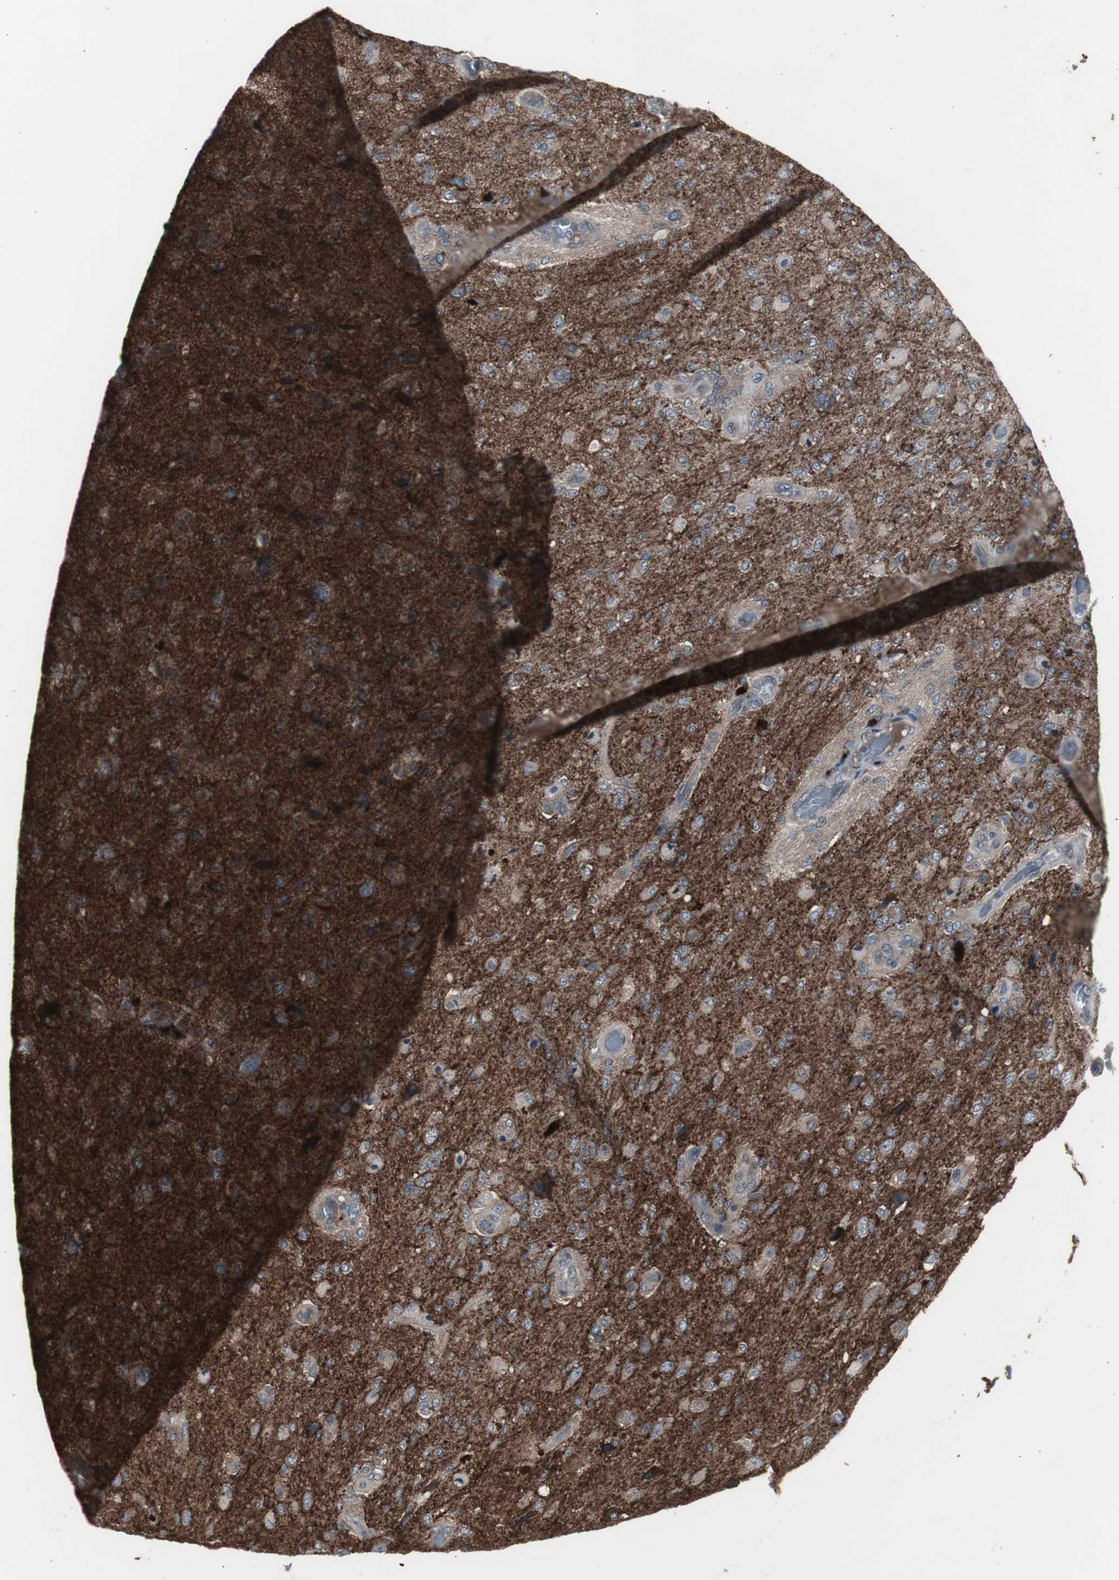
{"staining": {"intensity": "weak", "quantity": "<25%", "location": "cytoplasmic/membranous"}, "tissue": "glioma", "cell_type": "Tumor cells", "image_type": "cancer", "snomed": [{"axis": "morphology", "description": "Normal tissue, NOS"}, {"axis": "morphology", "description": "Glioma, malignant, High grade"}, {"axis": "topography", "description": "Cerebral cortex"}], "caption": "A high-resolution histopathology image shows immunohistochemistry staining of high-grade glioma (malignant), which exhibits no significant positivity in tumor cells. (DAB (3,3'-diaminobenzidine) IHC, high magnification).", "gene": "SSTR2", "patient": {"sex": "male", "age": 77}}